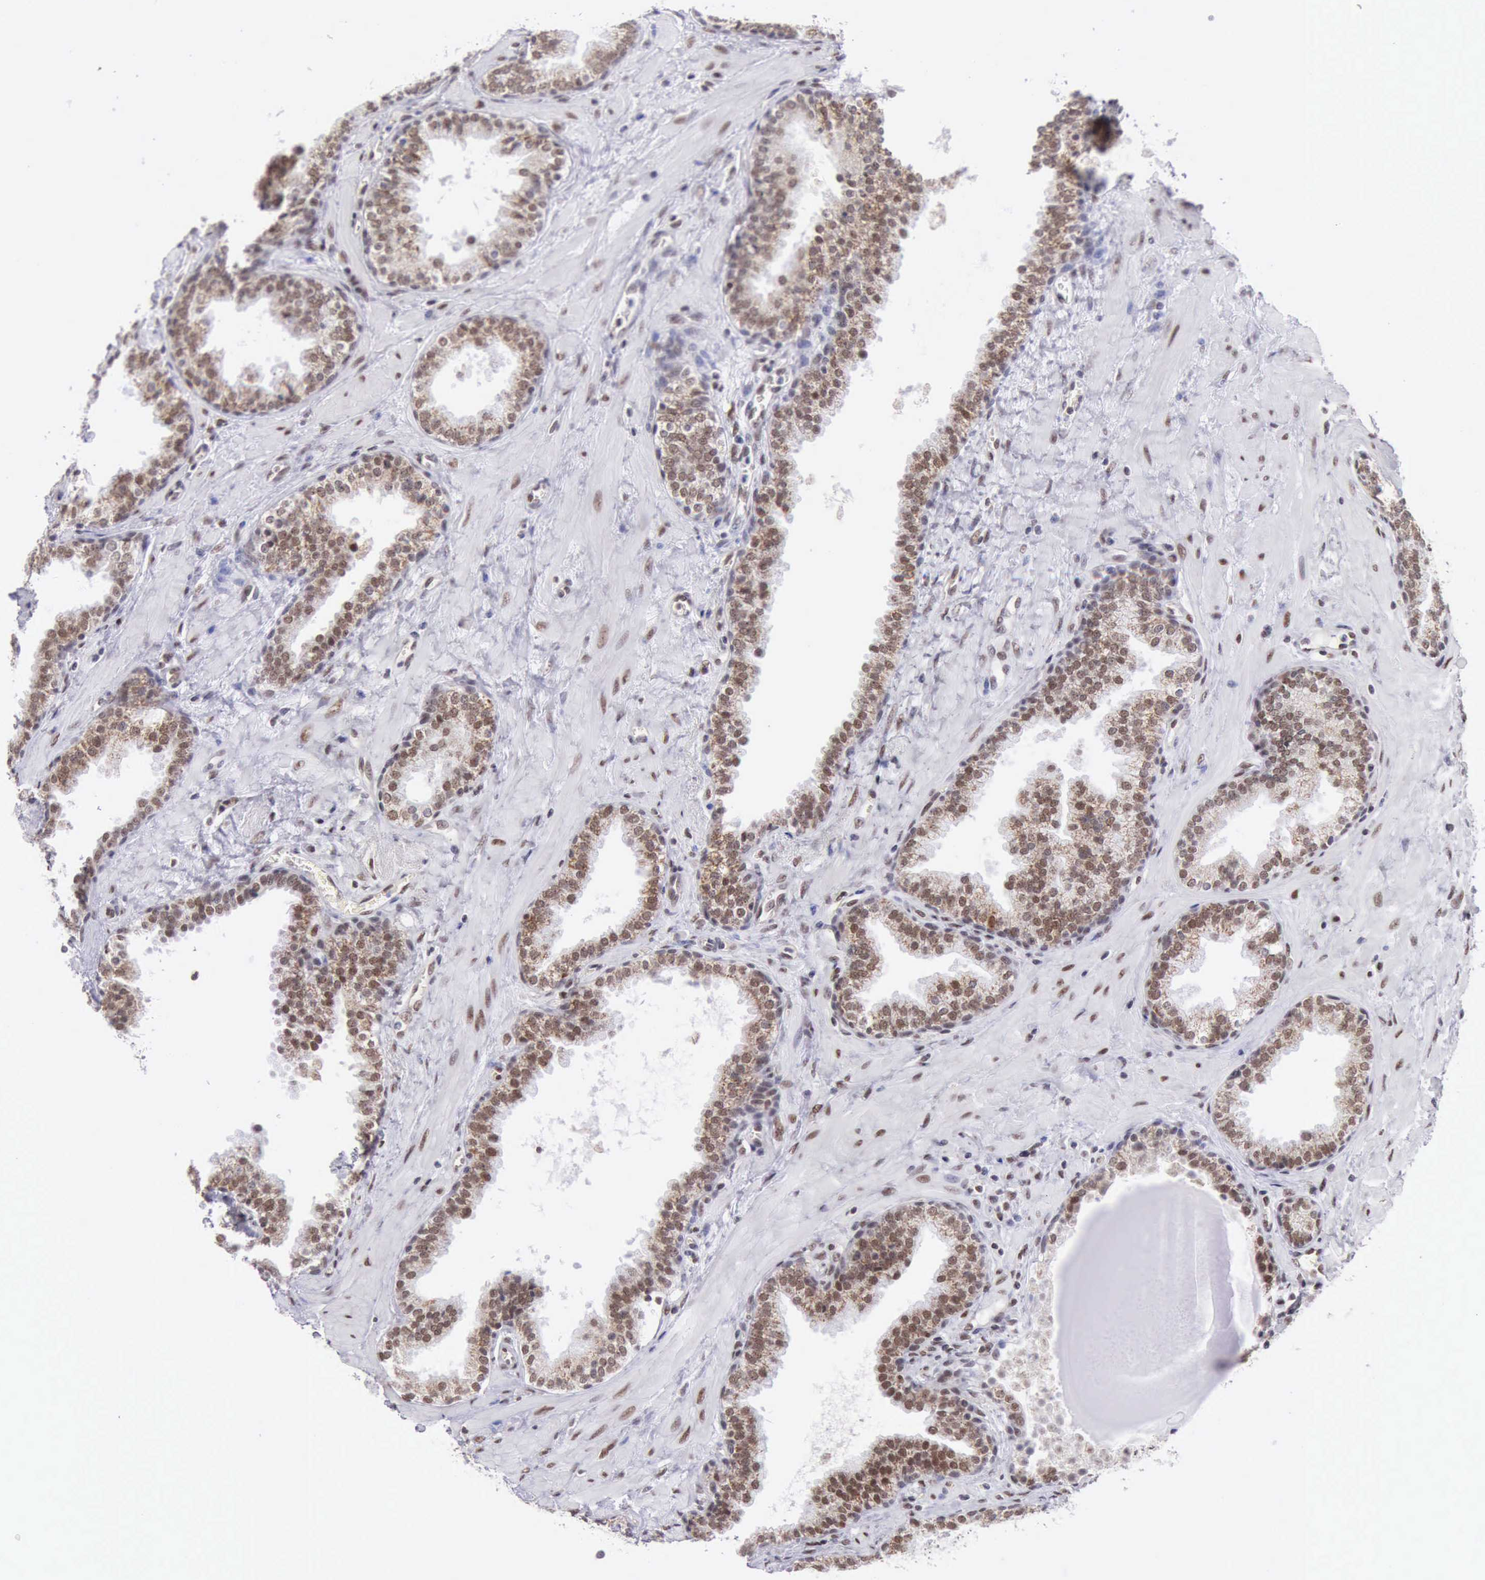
{"staining": {"intensity": "moderate", "quantity": "25%-75%", "location": "cytoplasmic/membranous,nuclear"}, "tissue": "prostate", "cell_type": "Glandular cells", "image_type": "normal", "snomed": [{"axis": "morphology", "description": "Normal tissue, NOS"}, {"axis": "topography", "description": "Prostate"}], "caption": "Protein expression analysis of normal human prostate reveals moderate cytoplasmic/membranous,nuclear positivity in approximately 25%-75% of glandular cells. The staining was performed using DAB (3,3'-diaminobenzidine) to visualize the protein expression in brown, while the nuclei were stained in blue with hematoxylin (Magnification: 20x).", "gene": "ERCC4", "patient": {"sex": "male", "age": 51}}